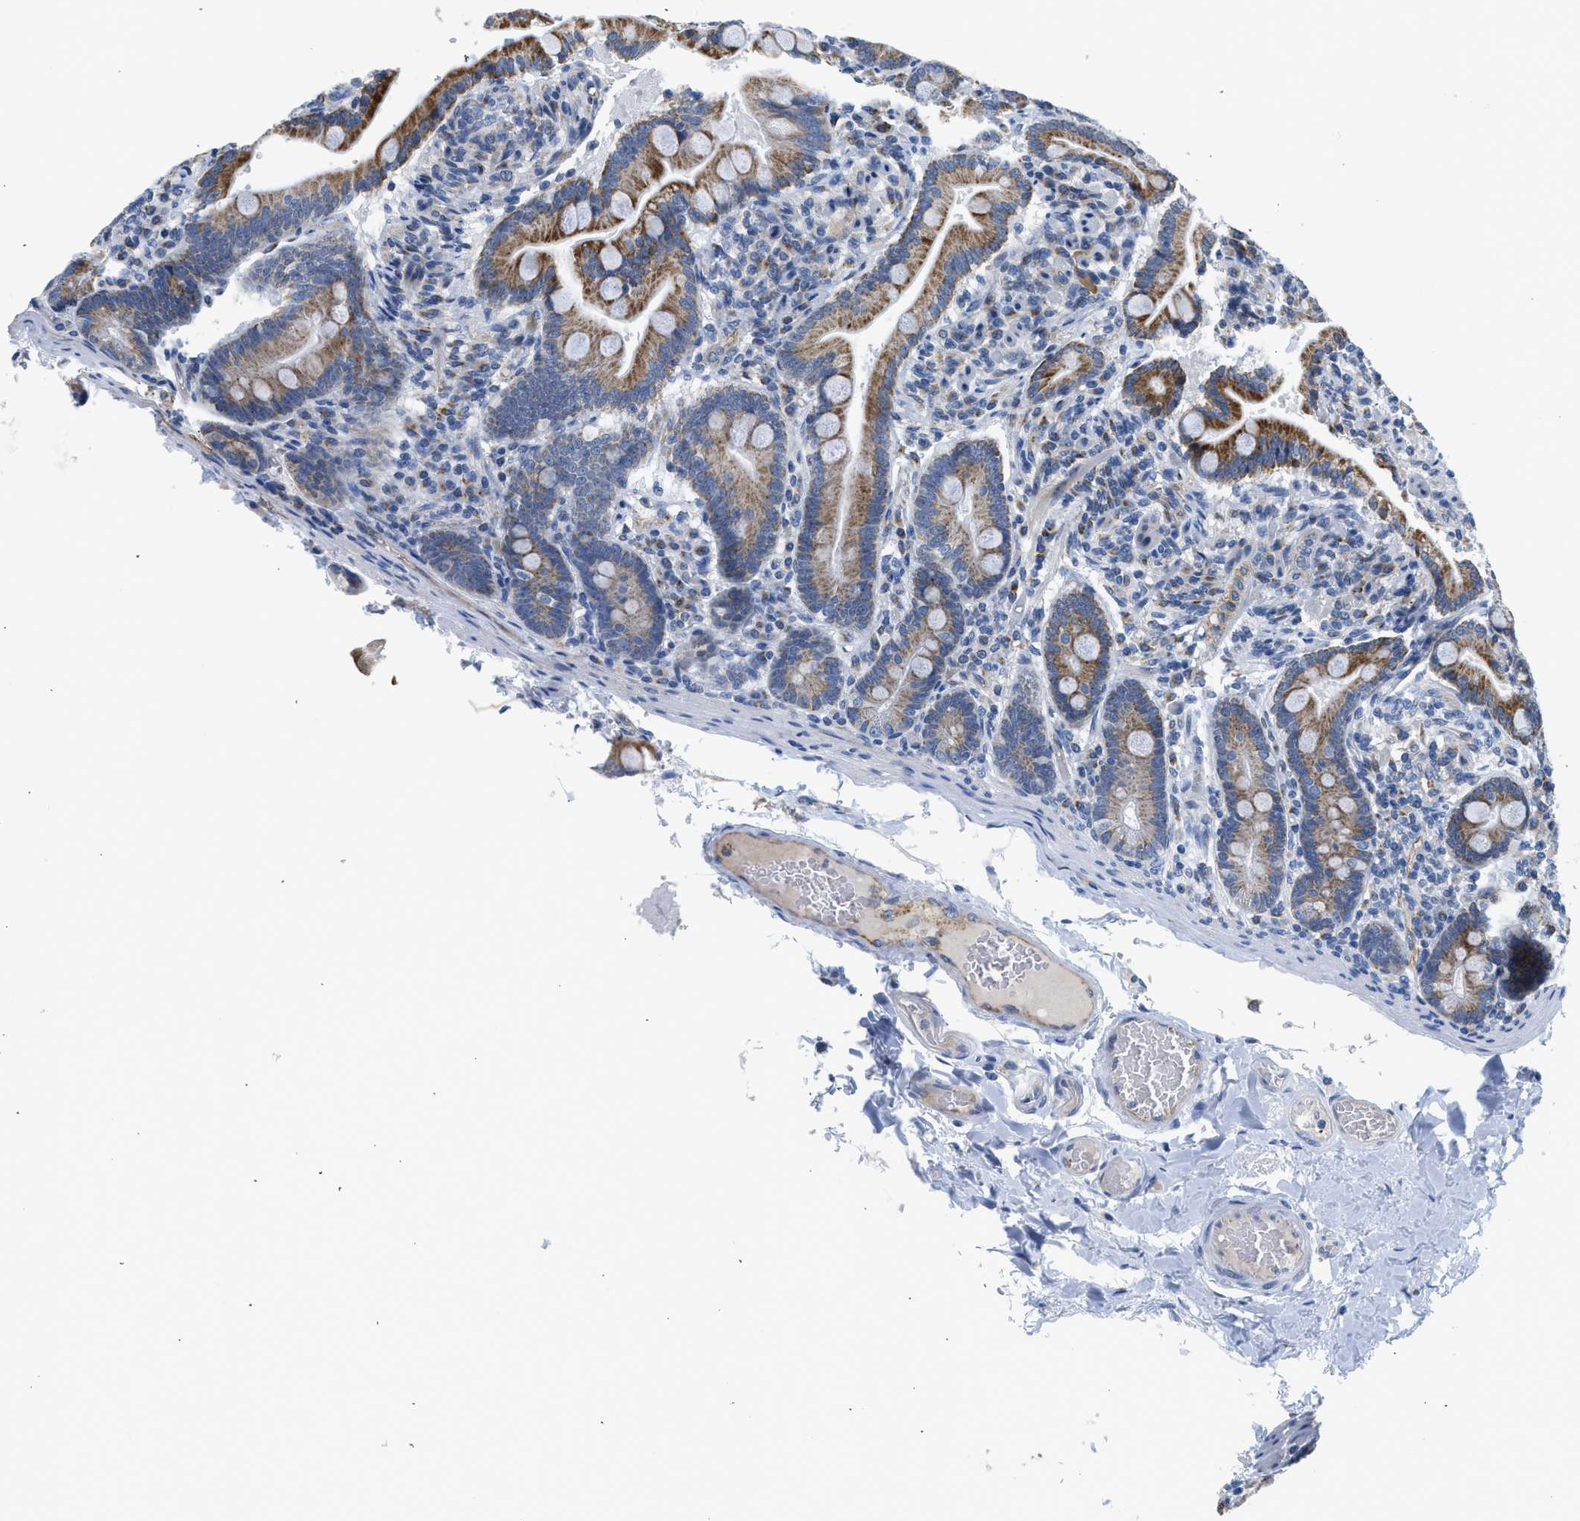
{"staining": {"intensity": "moderate", "quantity": ">75%", "location": "cytoplasmic/membranous"}, "tissue": "duodenum", "cell_type": "Glandular cells", "image_type": "normal", "snomed": [{"axis": "morphology", "description": "Normal tissue, NOS"}, {"axis": "topography", "description": "Duodenum"}], "caption": "Brown immunohistochemical staining in unremarkable duodenum shows moderate cytoplasmic/membranous staining in about >75% of glandular cells. (DAB (3,3'-diaminobenzidine) IHC with brightfield microscopy, high magnification).", "gene": "PIM1", "patient": {"sex": "male", "age": 54}}